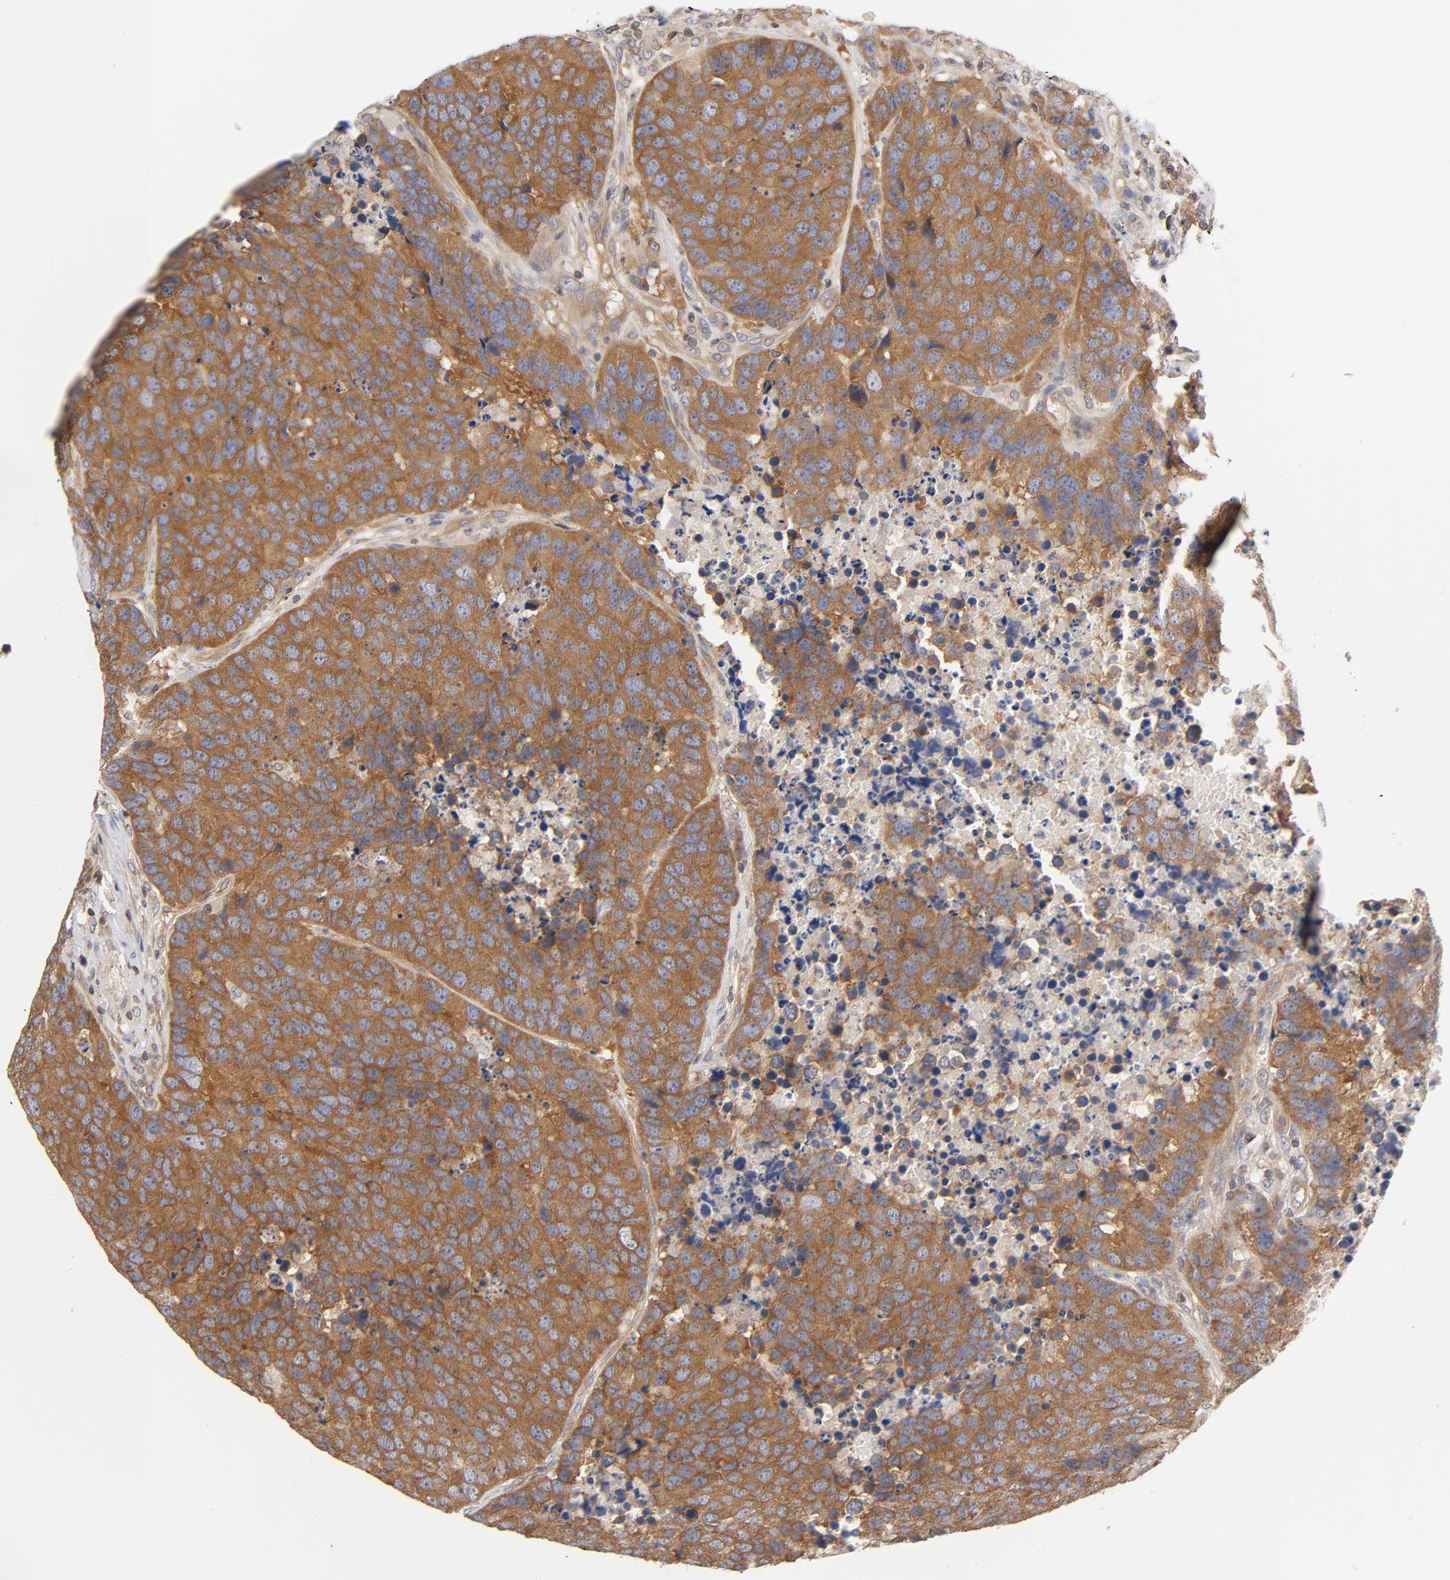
{"staining": {"intensity": "moderate", "quantity": ">75%", "location": "cytoplasmic/membranous"}, "tissue": "carcinoid", "cell_type": "Tumor cells", "image_type": "cancer", "snomed": [{"axis": "morphology", "description": "Carcinoid, malignant, NOS"}, {"axis": "topography", "description": "Lung"}], "caption": "Brown immunohistochemical staining in carcinoid reveals moderate cytoplasmic/membranous positivity in about >75% of tumor cells. (Stains: DAB (3,3'-diaminobenzidine) in brown, nuclei in blue, Microscopy: brightfield microscopy at high magnification).", "gene": "STRN3", "patient": {"sex": "male", "age": 60}}